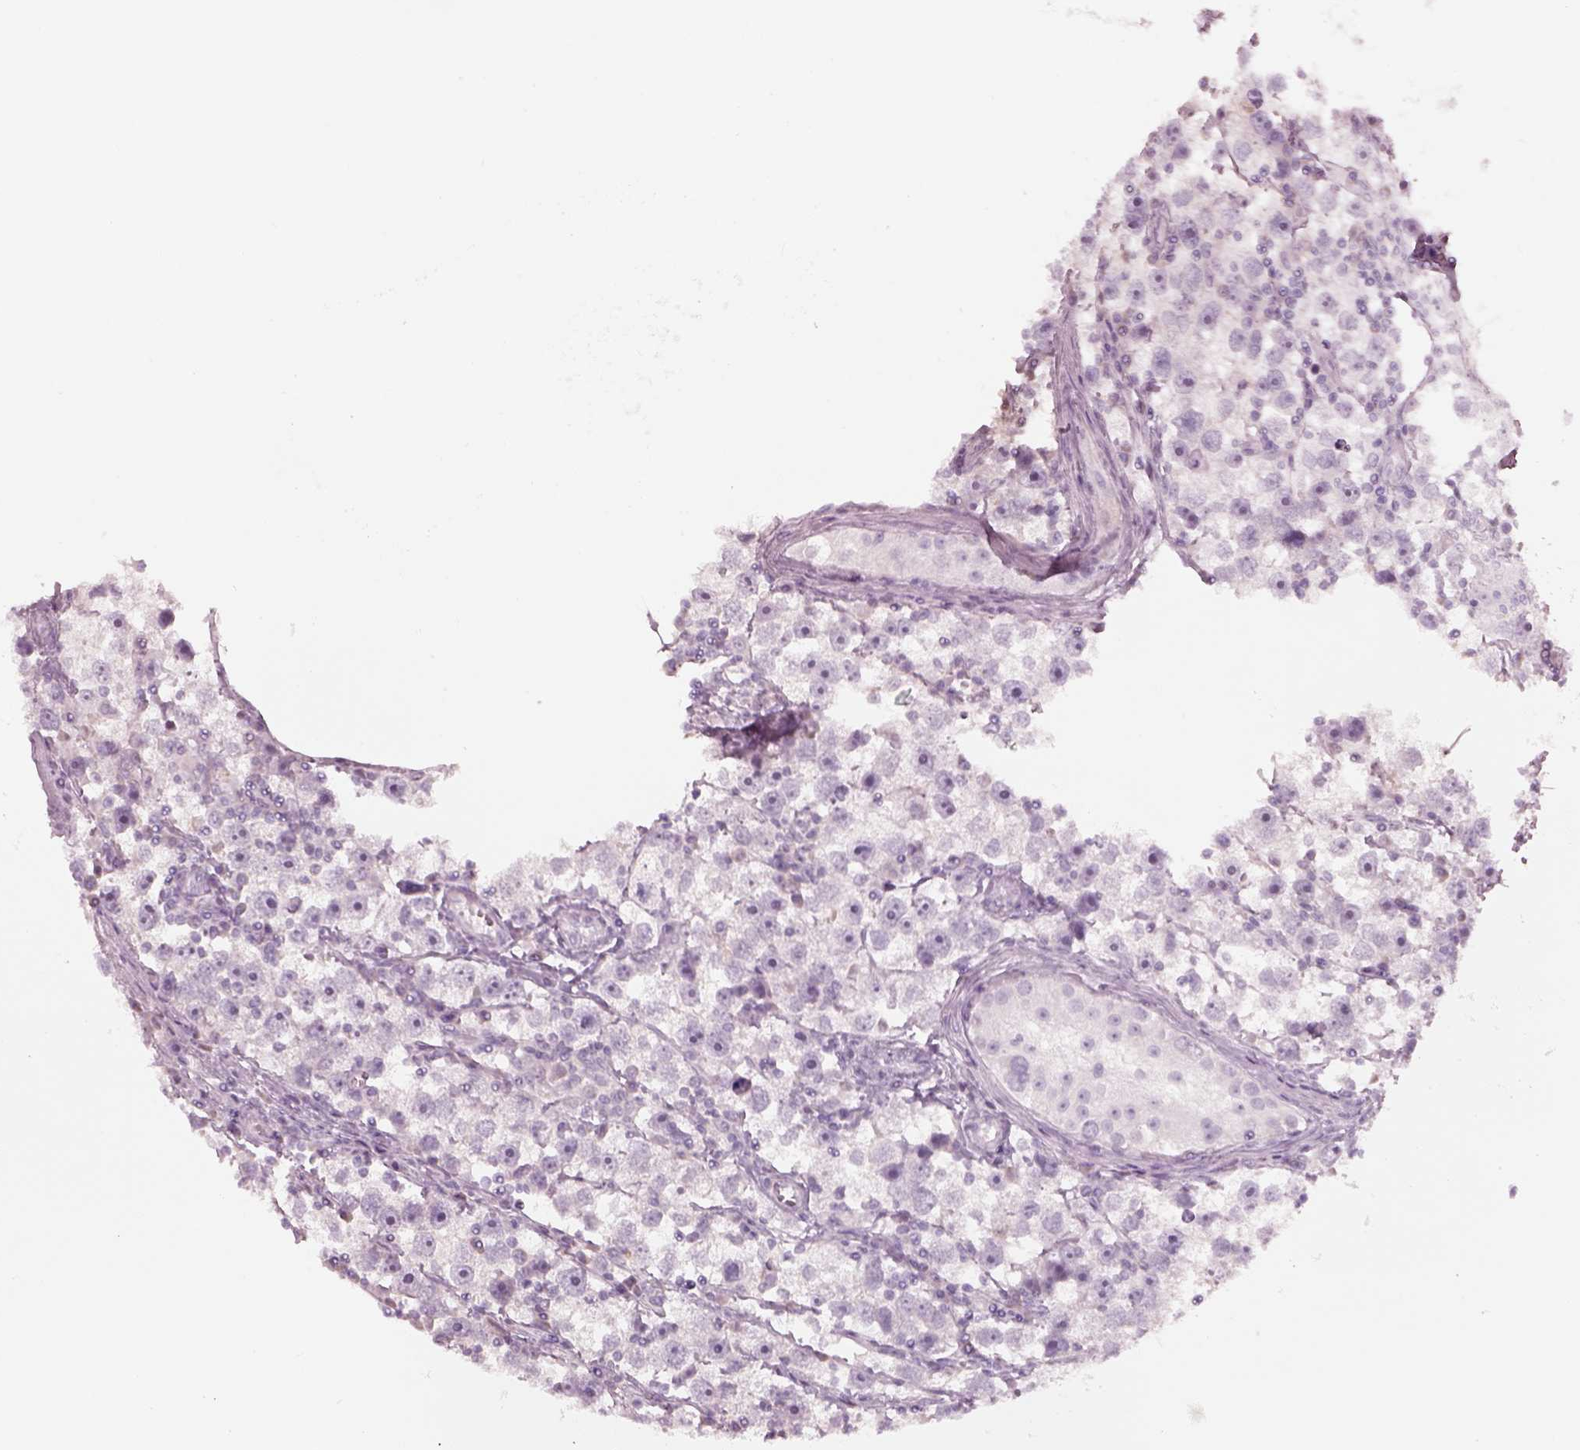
{"staining": {"intensity": "negative", "quantity": "none", "location": "none"}, "tissue": "testis cancer", "cell_type": "Tumor cells", "image_type": "cancer", "snomed": [{"axis": "morphology", "description": "Seminoma, NOS"}, {"axis": "topography", "description": "Testis"}], "caption": "Immunohistochemical staining of human testis cancer (seminoma) exhibits no significant positivity in tumor cells. The staining was performed using DAB (3,3'-diaminobenzidine) to visualize the protein expression in brown, while the nuclei were stained in blue with hematoxylin (Magnification: 20x).", "gene": "SLC27A2", "patient": {"sex": "male", "age": 30}}